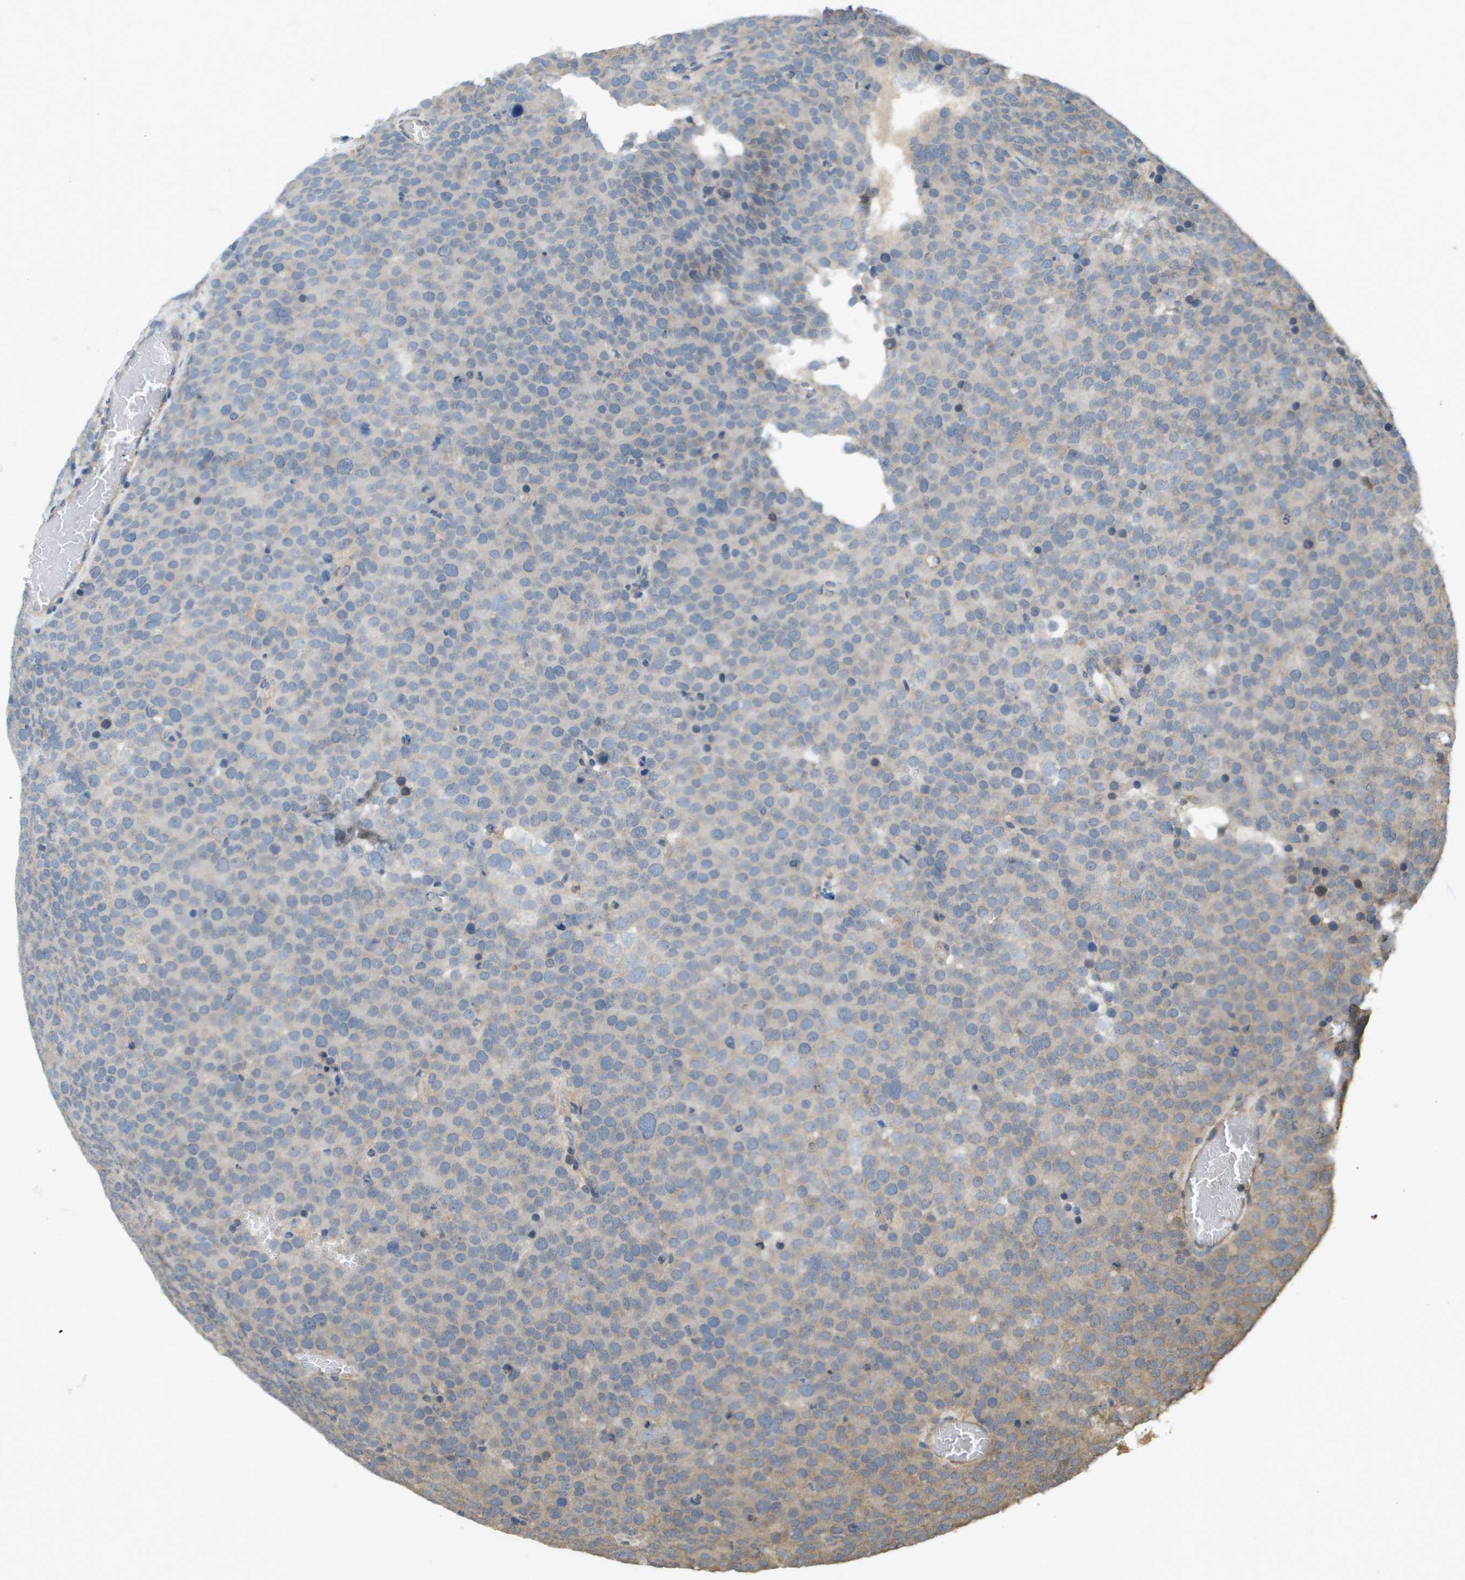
{"staining": {"intensity": "weak", "quantity": "<25%", "location": "cytoplasmic/membranous"}, "tissue": "testis cancer", "cell_type": "Tumor cells", "image_type": "cancer", "snomed": [{"axis": "morphology", "description": "Normal tissue, NOS"}, {"axis": "morphology", "description": "Seminoma, NOS"}, {"axis": "topography", "description": "Testis"}], "caption": "Testis cancer was stained to show a protein in brown. There is no significant staining in tumor cells. Nuclei are stained in blue.", "gene": "KRT23", "patient": {"sex": "male", "age": 71}}